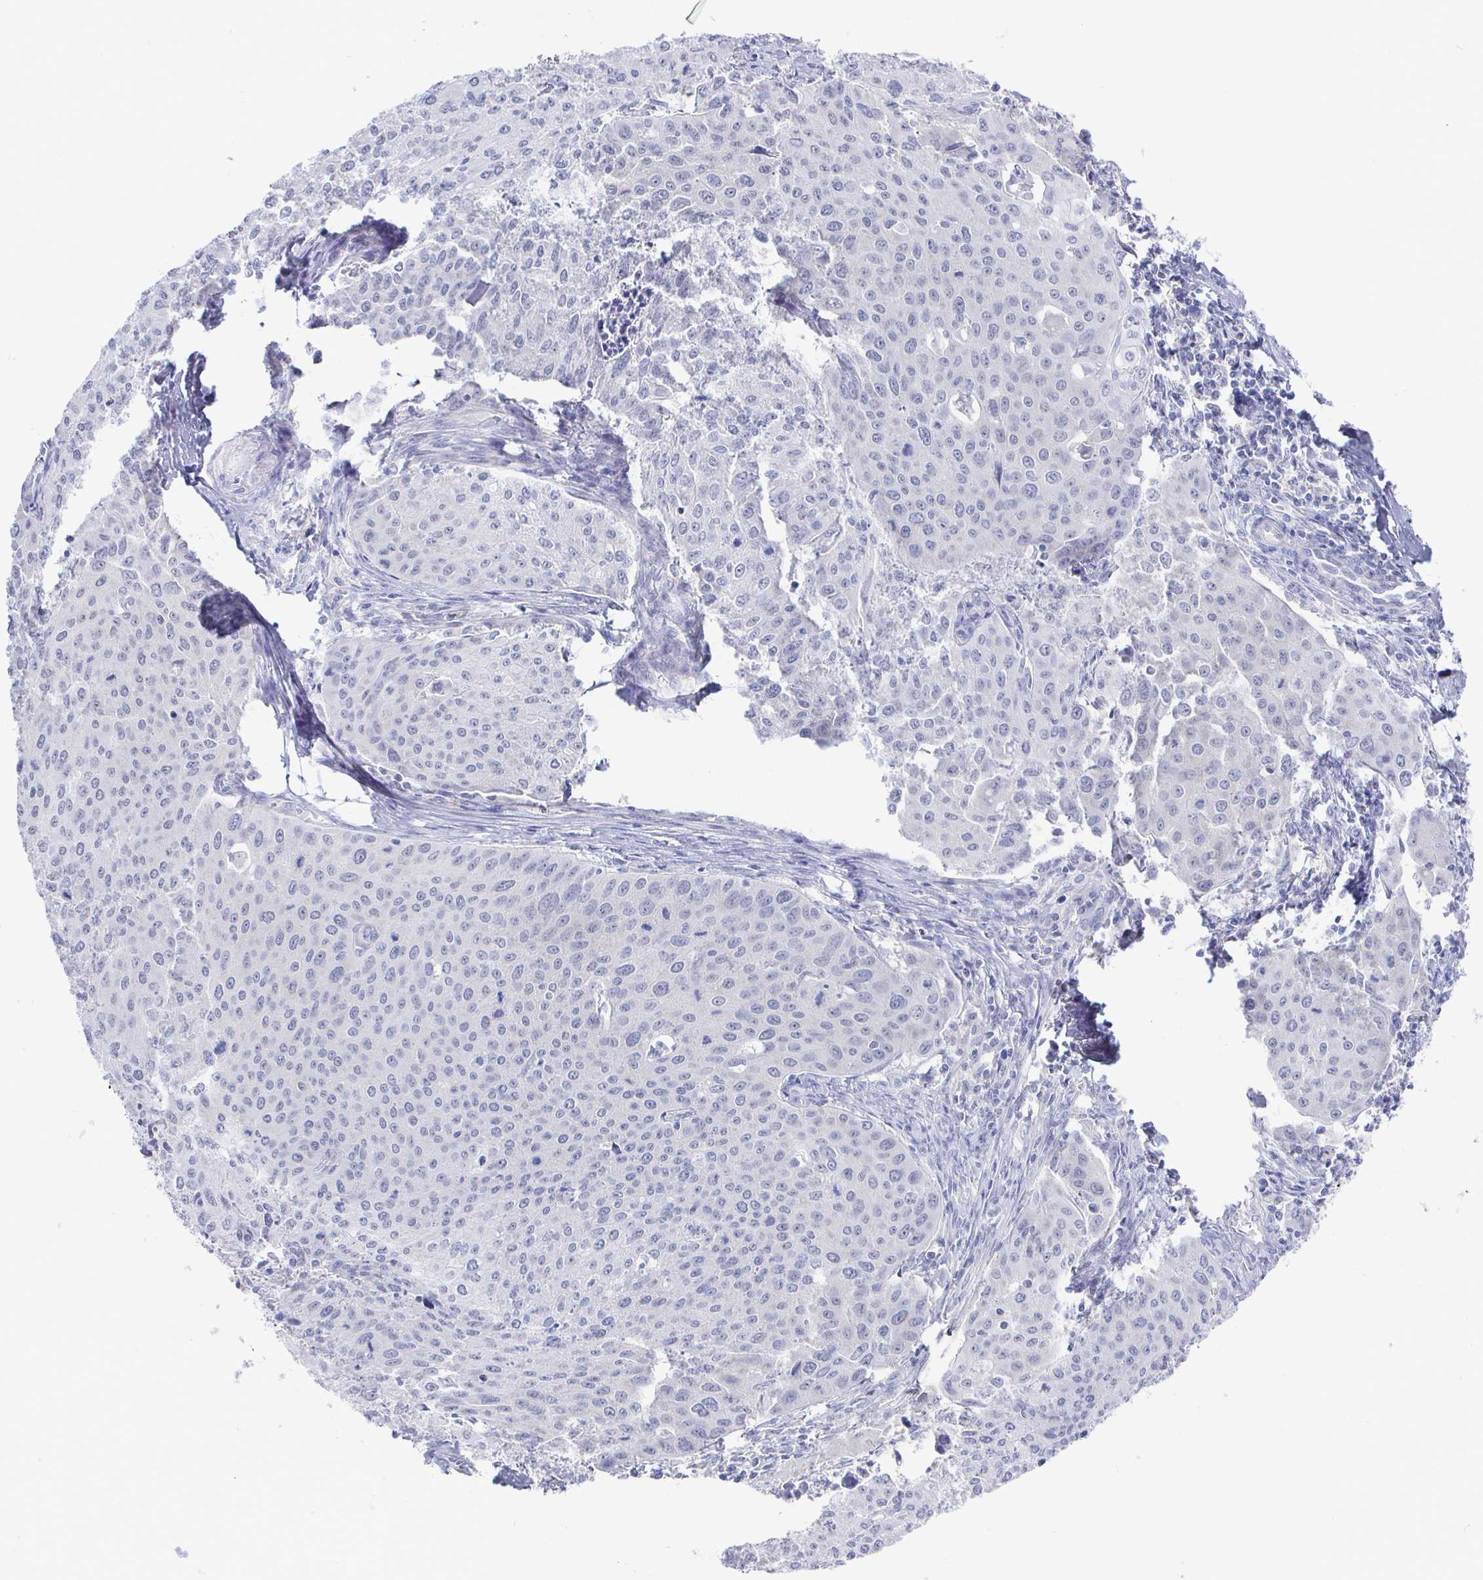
{"staining": {"intensity": "negative", "quantity": "none", "location": "none"}, "tissue": "cervical cancer", "cell_type": "Tumor cells", "image_type": "cancer", "snomed": [{"axis": "morphology", "description": "Squamous cell carcinoma, NOS"}, {"axis": "topography", "description": "Cervix"}], "caption": "Squamous cell carcinoma (cervical) stained for a protein using immunohistochemistry (IHC) reveals no staining tumor cells.", "gene": "LRRC23", "patient": {"sex": "female", "age": 38}}